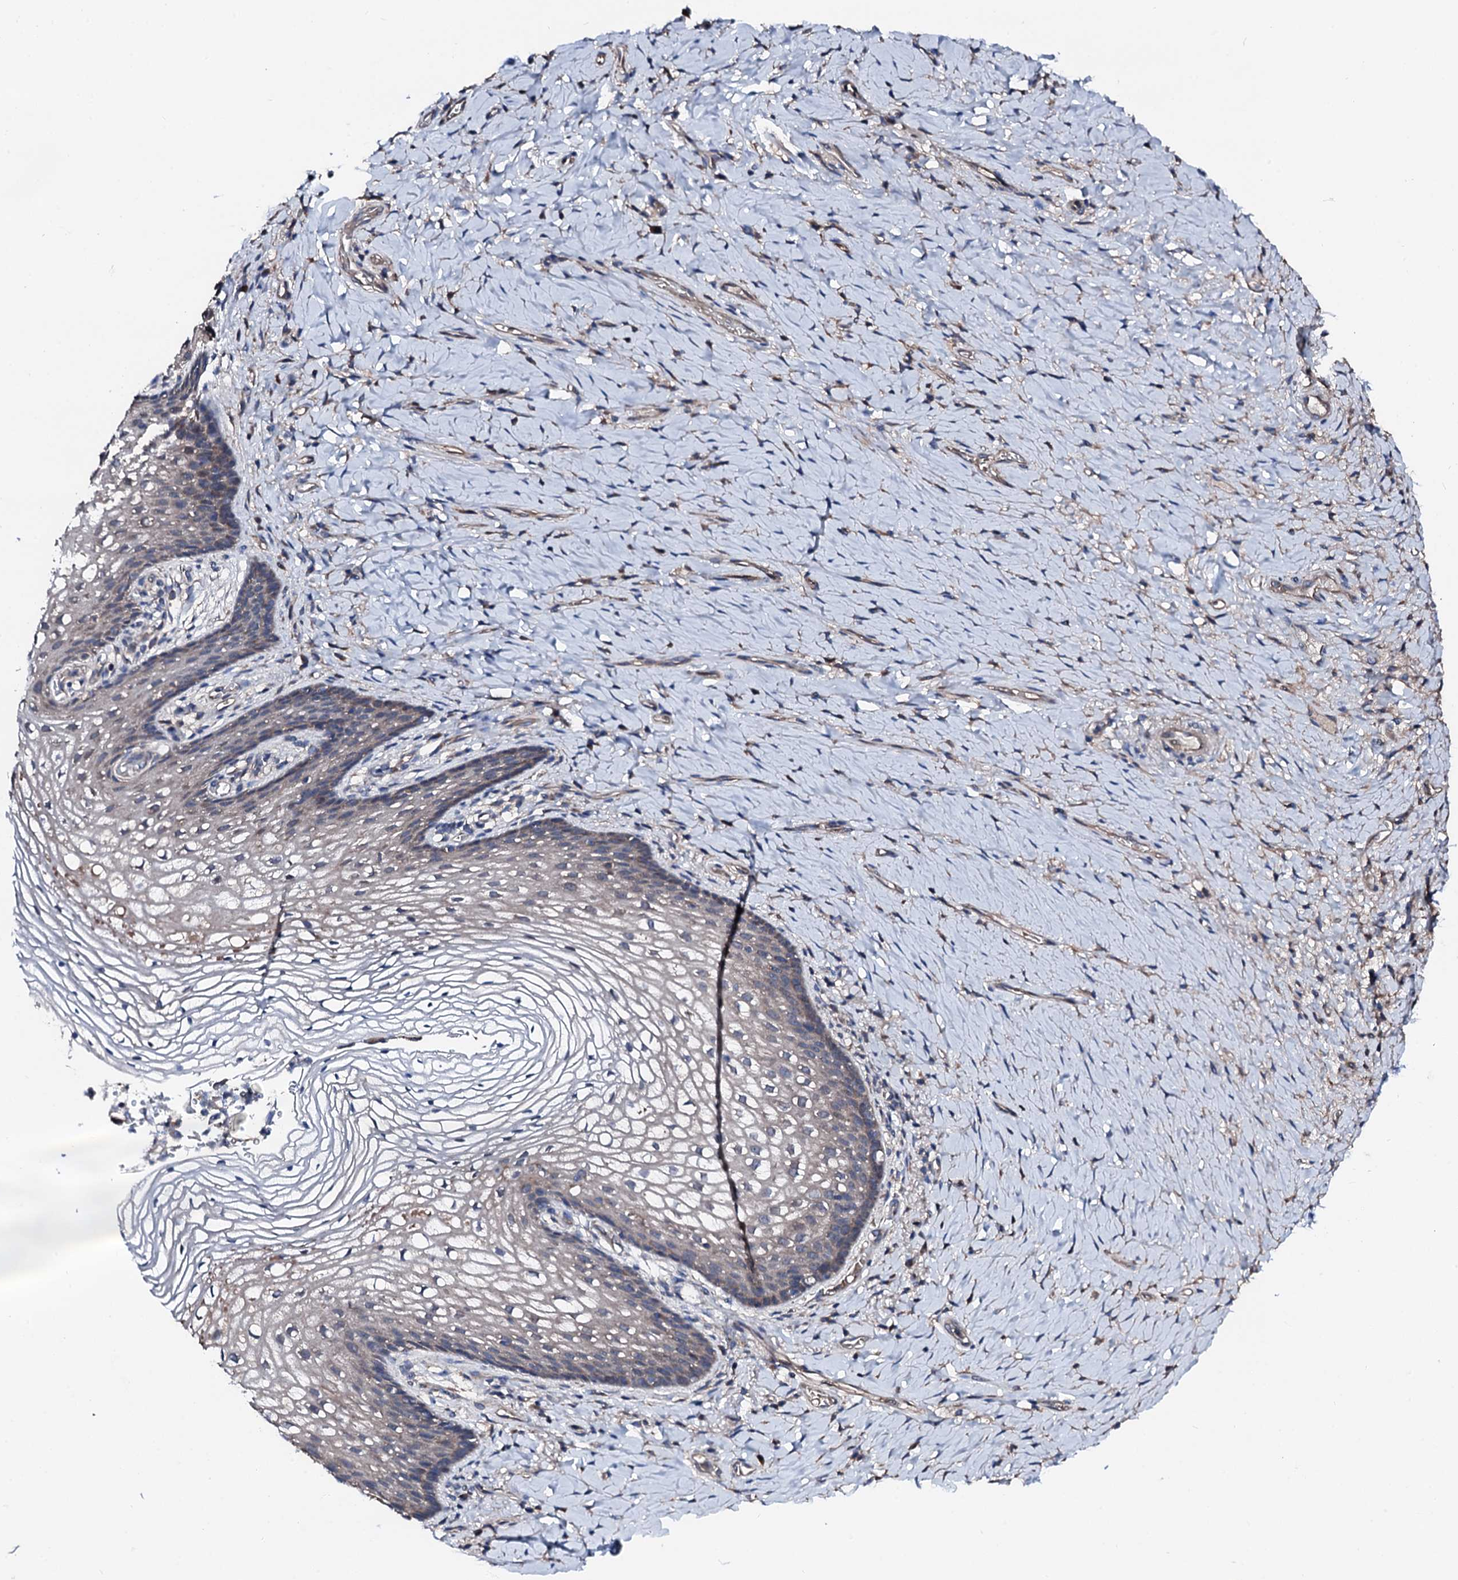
{"staining": {"intensity": "weak", "quantity": "<25%", "location": "cytoplasmic/membranous"}, "tissue": "vagina", "cell_type": "Squamous epithelial cells", "image_type": "normal", "snomed": [{"axis": "morphology", "description": "Normal tissue, NOS"}, {"axis": "topography", "description": "Vagina"}], "caption": "This is a micrograph of immunohistochemistry (IHC) staining of unremarkable vagina, which shows no expression in squamous epithelial cells. Nuclei are stained in blue.", "gene": "TRAFD1", "patient": {"sex": "female", "age": 60}}